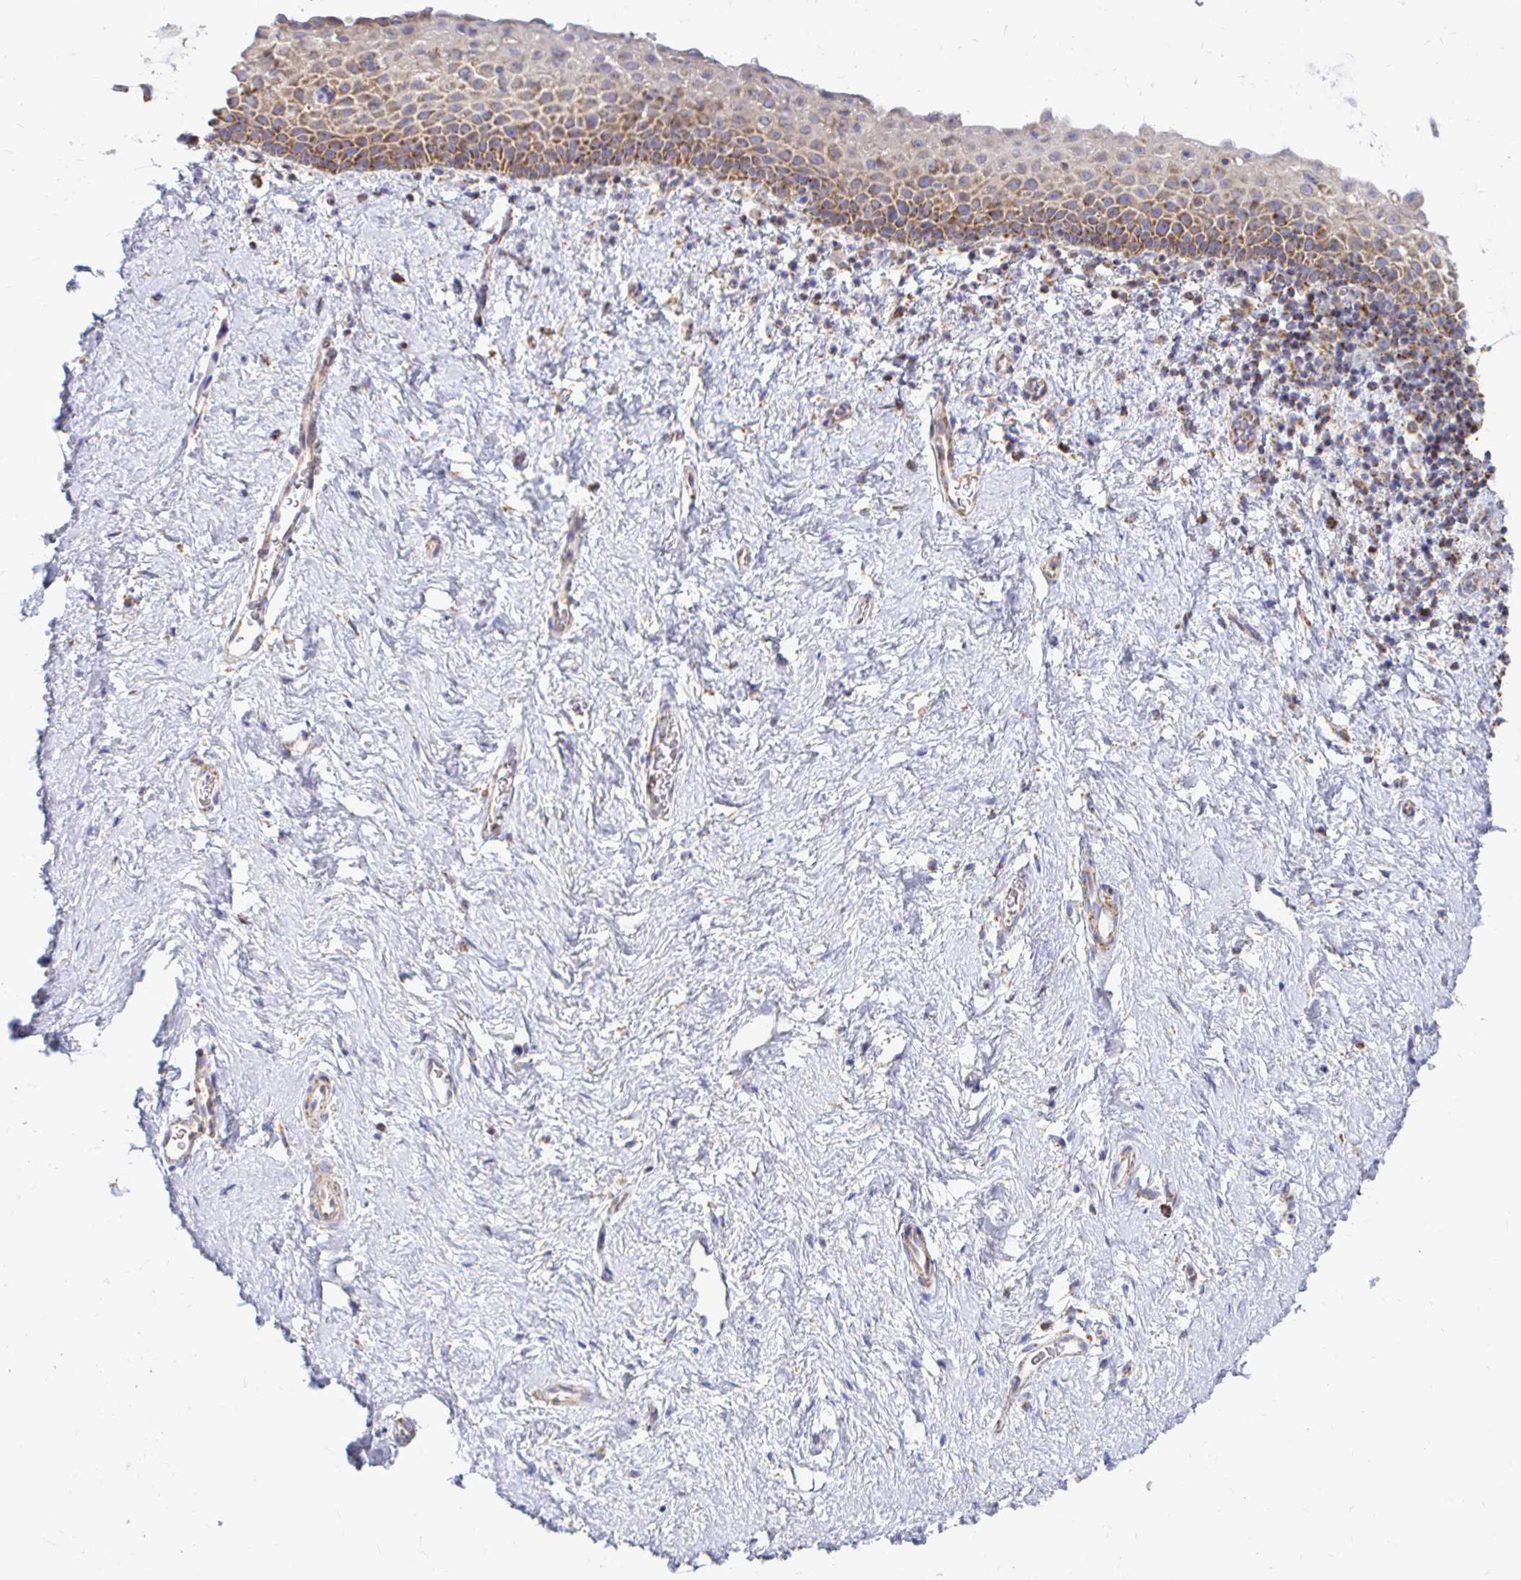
{"staining": {"intensity": "moderate", "quantity": "25%-75%", "location": "cytoplasmic/membranous"}, "tissue": "vagina", "cell_type": "Squamous epithelial cells", "image_type": "normal", "snomed": [{"axis": "morphology", "description": "Normal tissue, NOS"}, {"axis": "topography", "description": "Vagina"}], "caption": "Immunohistochemistry staining of normal vagina, which demonstrates medium levels of moderate cytoplasmic/membranous positivity in approximately 25%-75% of squamous epithelial cells indicating moderate cytoplasmic/membranous protein expression. The staining was performed using DAB (brown) for protein detection and nuclei were counterstained in hematoxylin (blue).", "gene": "OR10R2", "patient": {"sex": "female", "age": 61}}